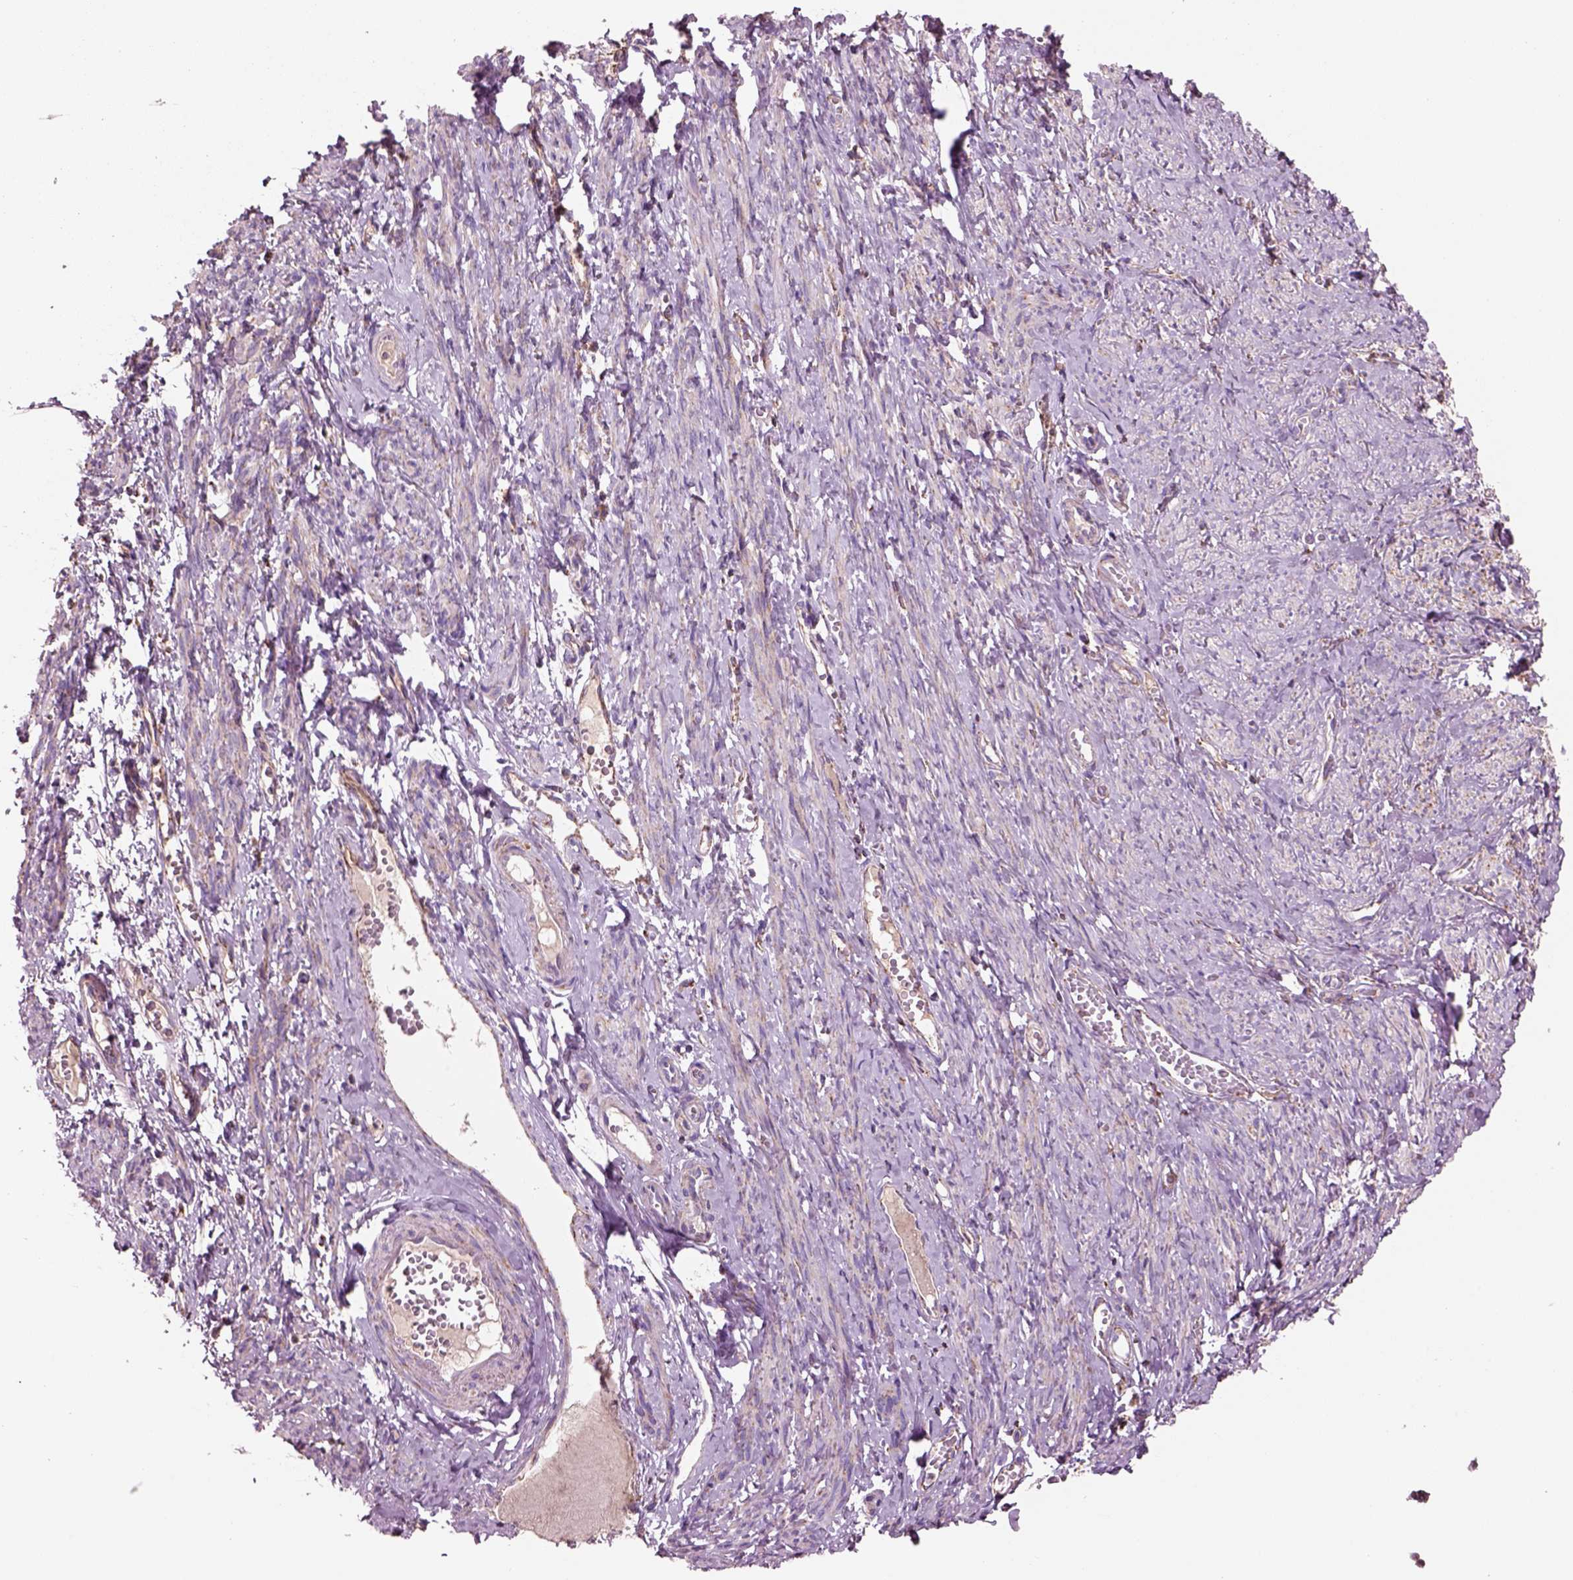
{"staining": {"intensity": "negative", "quantity": "none", "location": "none"}, "tissue": "smooth muscle", "cell_type": "Smooth muscle cells", "image_type": "normal", "snomed": [{"axis": "morphology", "description": "Normal tissue, NOS"}, {"axis": "topography", "description": "Smooth muscle"}], "caption": "This is an IHC image of normal human smooth muscle. There is no expression in smooth muscle cells.", "gene": "SLC25A24", "patient": {"sex": "female", "age": 65}}